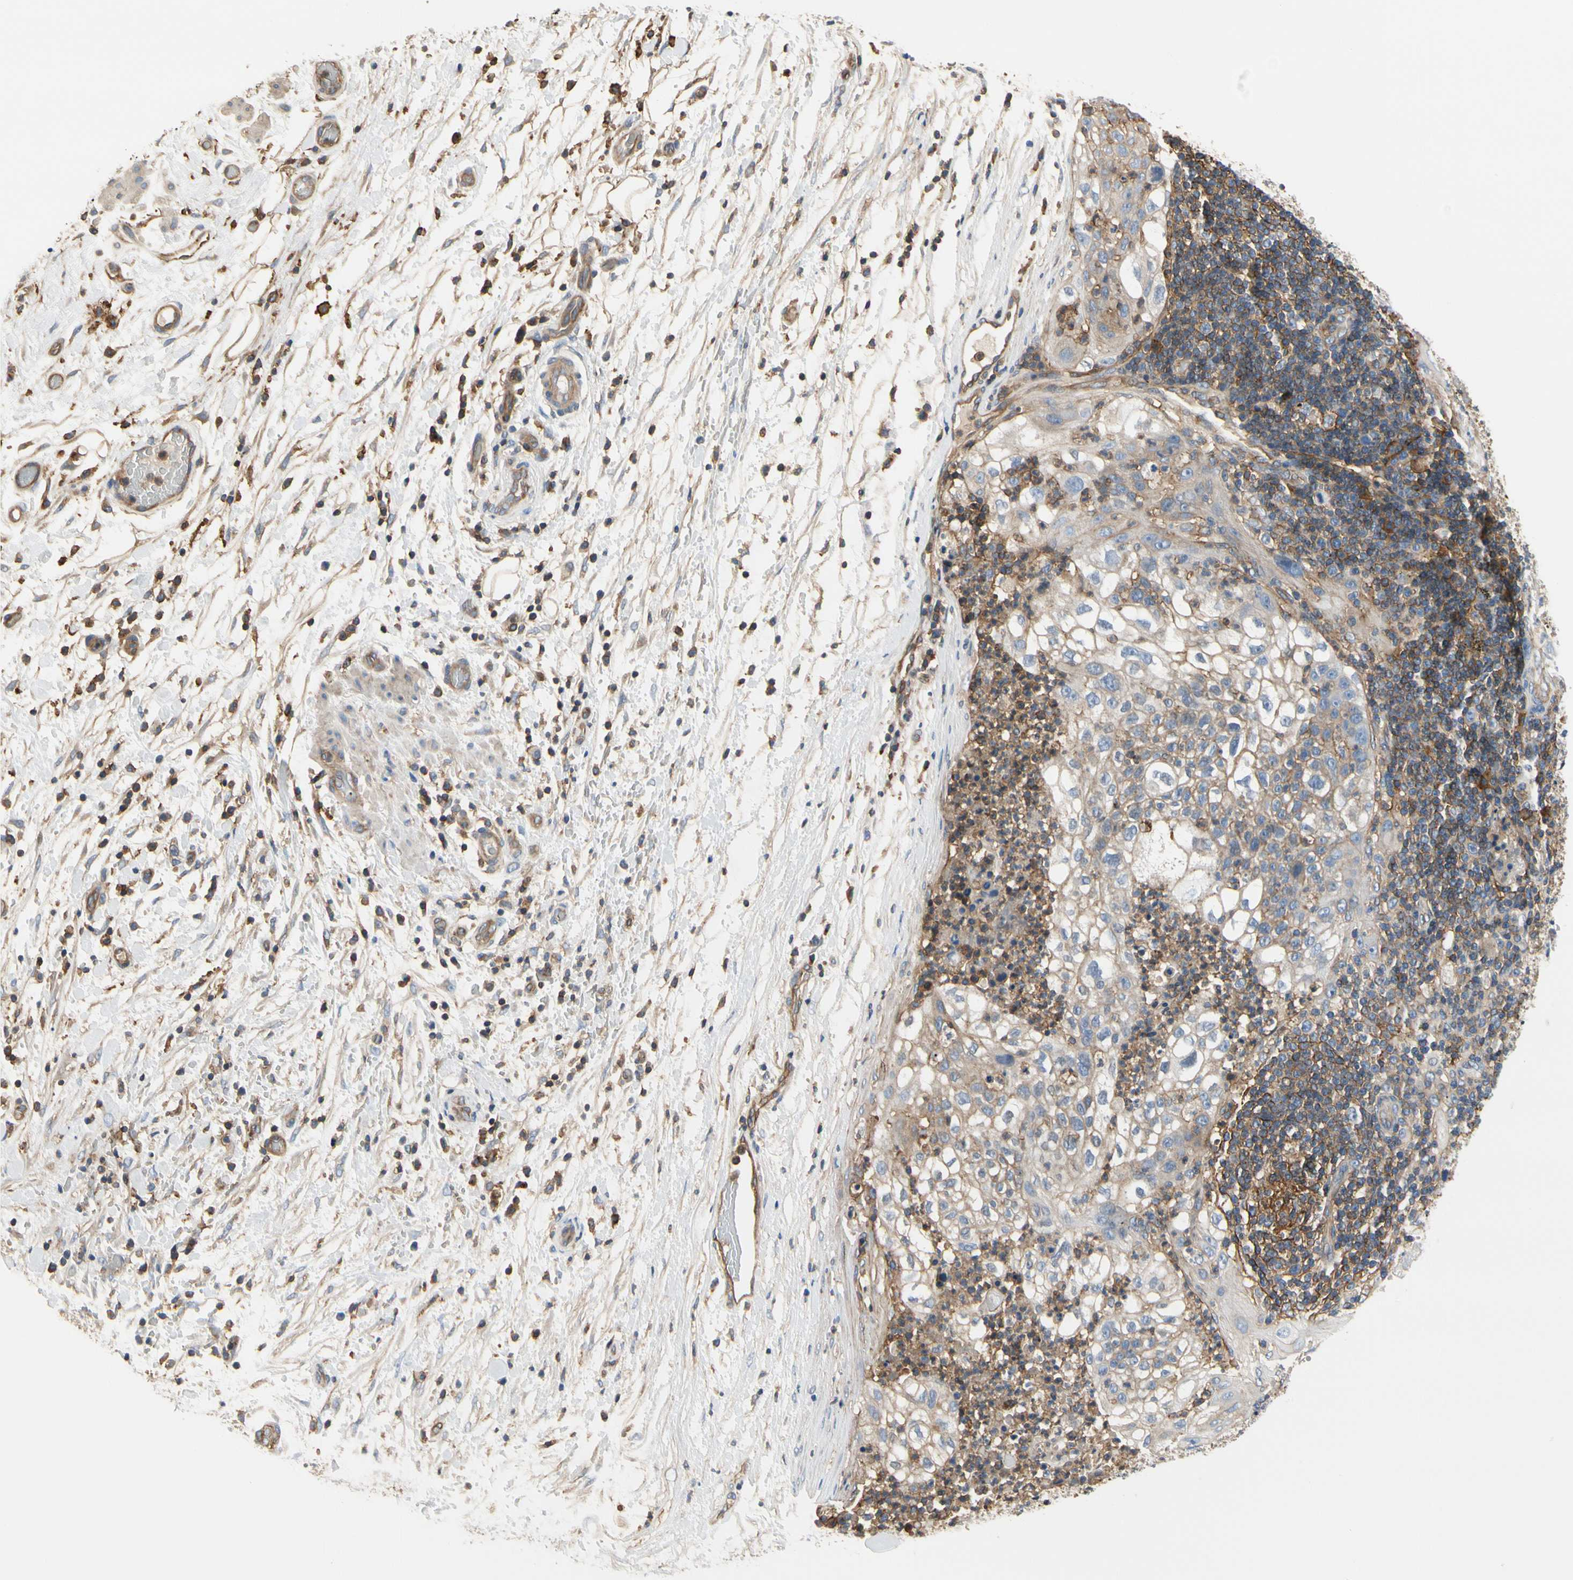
{"staining": {"intensity": "negative", "quantity": "none", "location": "none"}, "tissue": "lung cancer", "cell_type": "Tumor cells", "image_type": "cancer", "snomed": [{"axis": "morphology", "description": "Inflammation, NOS"}, {"axis": "morphology", "description": "Squamous cell carcinoma, NOS"}, {"axis": "topography", "description": "Lymph node"}, {"axis": "topography", "description": "Soft tissue"}, {"axis": "topography", "description": "Lung"}], "caption": "This is an immunohistochemistry image of human squamous cell carcinoma (lung). There is no positivity in tumor cells.", "gene": "IL1RL1", "patient": {"sex": "male", "age": 66}}